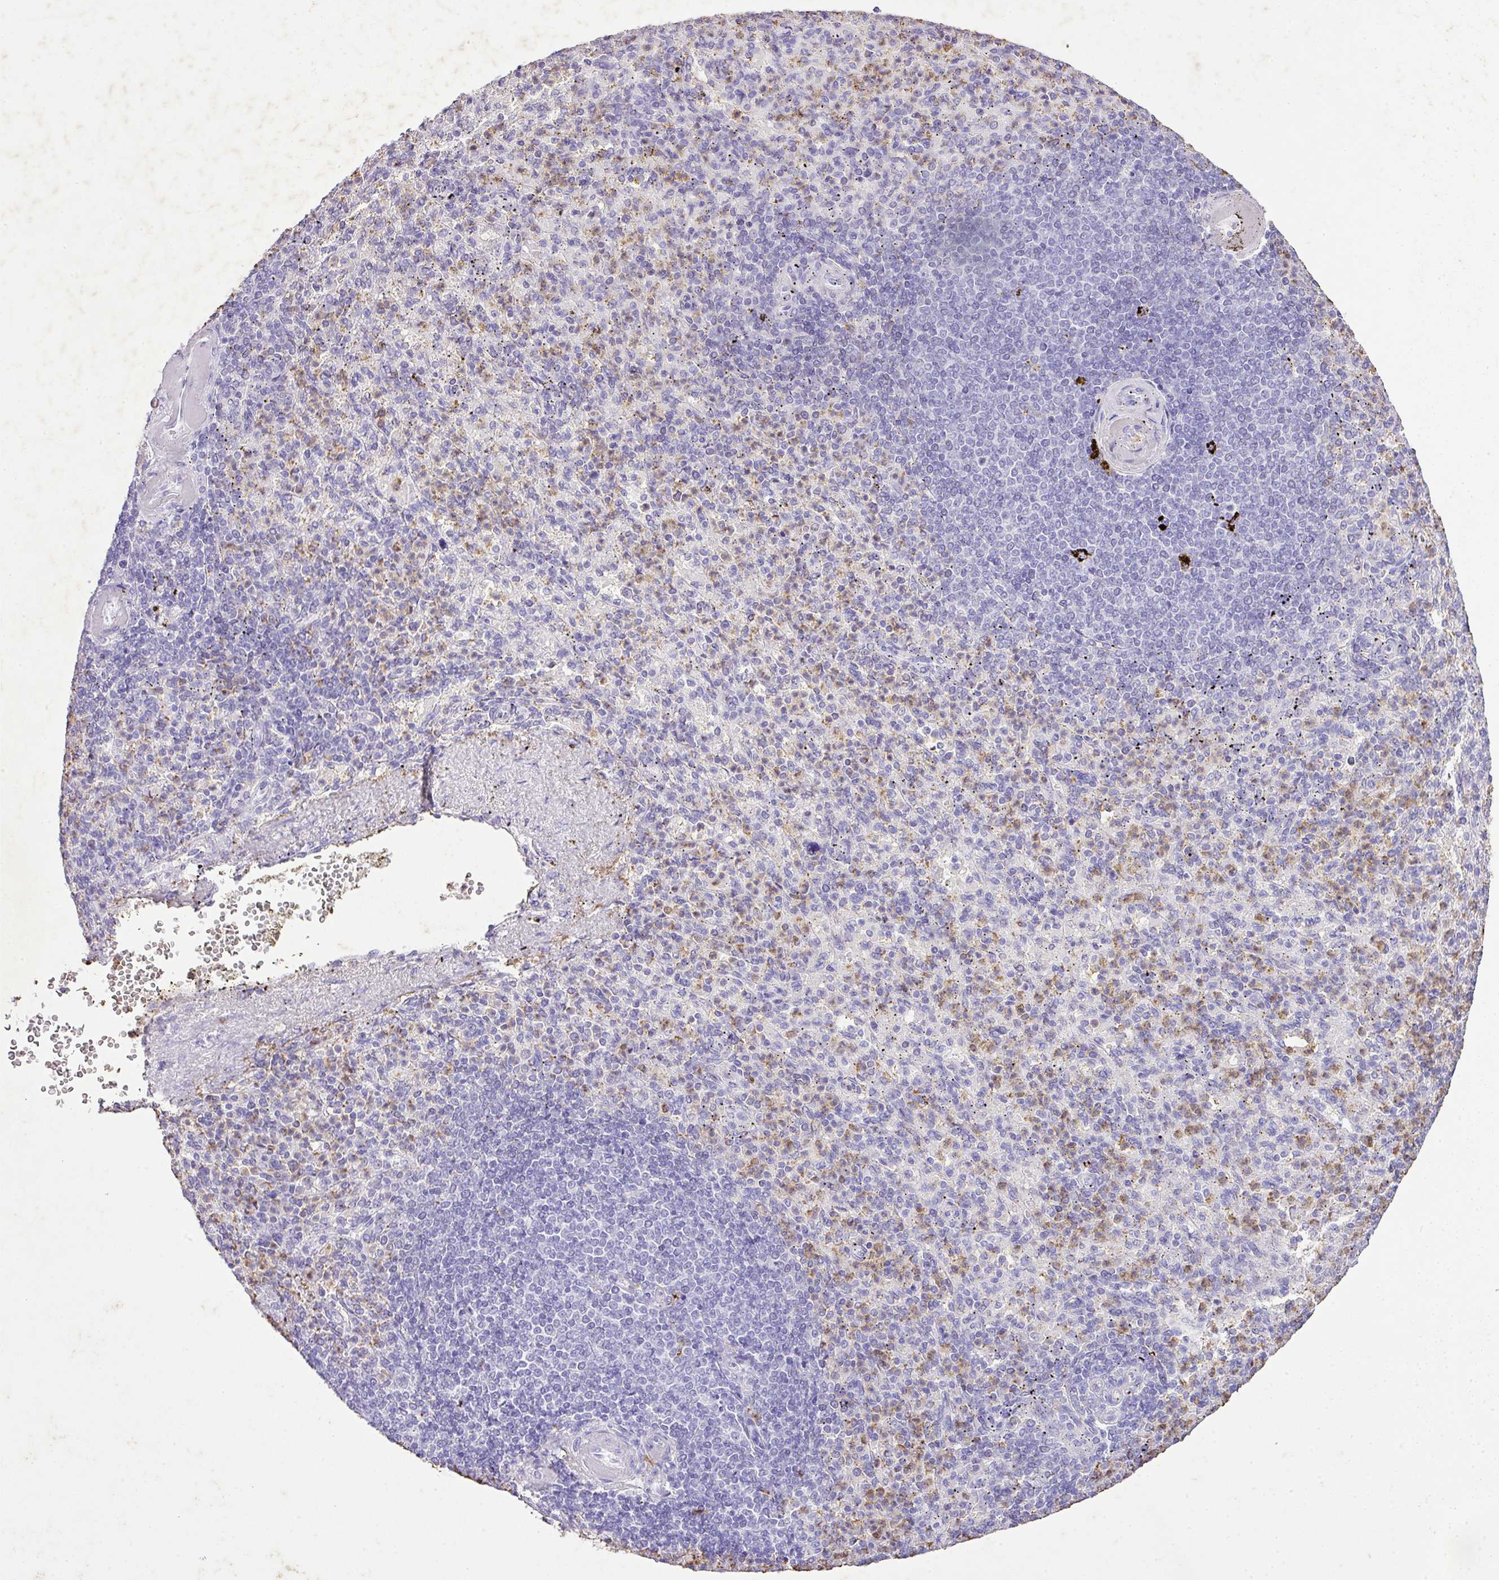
{"staining": {"intensity": "moderate", "quantity": "<25%", "location": "cytoplasmic/membranous"}, "tissue": "spleen", "cell_type": "Cells in red pulp", "image_type": "normal", "snomed": [{"axis": "morphology", "description": "Normal tissue, NOS"}, {"axis": "topography", "description": "Spleen"}], "caption": "Immunohistochemical staining of unremarkable spleen demonstrates low levels of moderate cytoplasmic/membranous staining in about <25% of cells in red pulp.", "gene": "KCNJ11", "patient": {"sex": "female", "age": 74}}